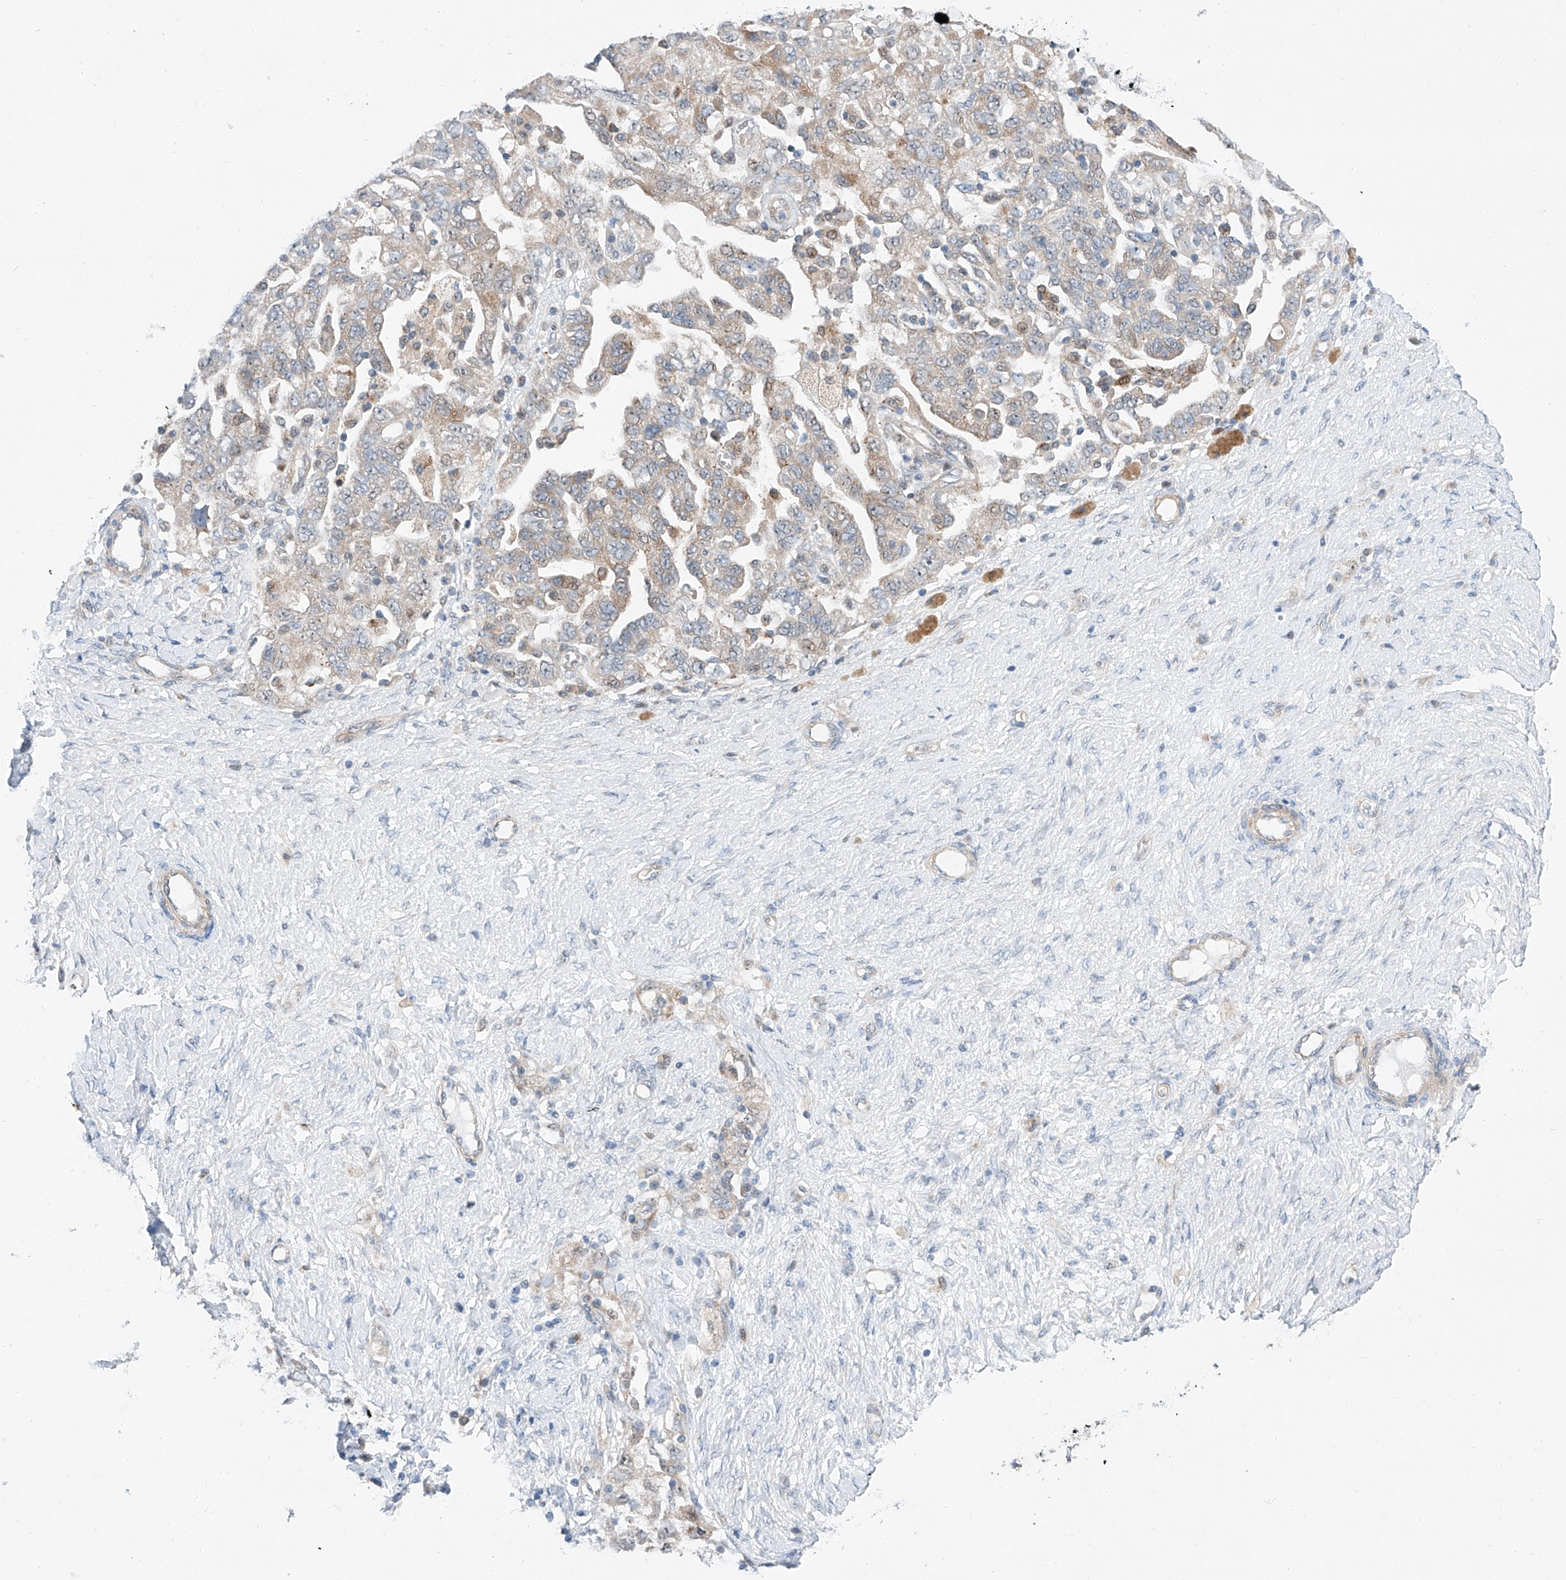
{"staining": {"intensity": "weak", "quantity": "<25%", "location": "cytoplasmic/membranous"}, "tissue": "ovarian cancer", "cell_type": "Tumor cells", "image_type": "cancer", "snomed": [{"axis": "morphology", "description": "Carcinoma, NOS"}, {"axis": "morphology", "description": "Cystadenocarcinoma, serous, NOS"}, {"axis": "topography", "description": "Ovary"}], "caption": "DAB immunohistochemical staining of ovarian cancer (serous cystadenocarcinoma) demonstrates no significant expression in tumor cells.", "gene": "CLDND1", "patient": {"sex": "female", "age": 69}}